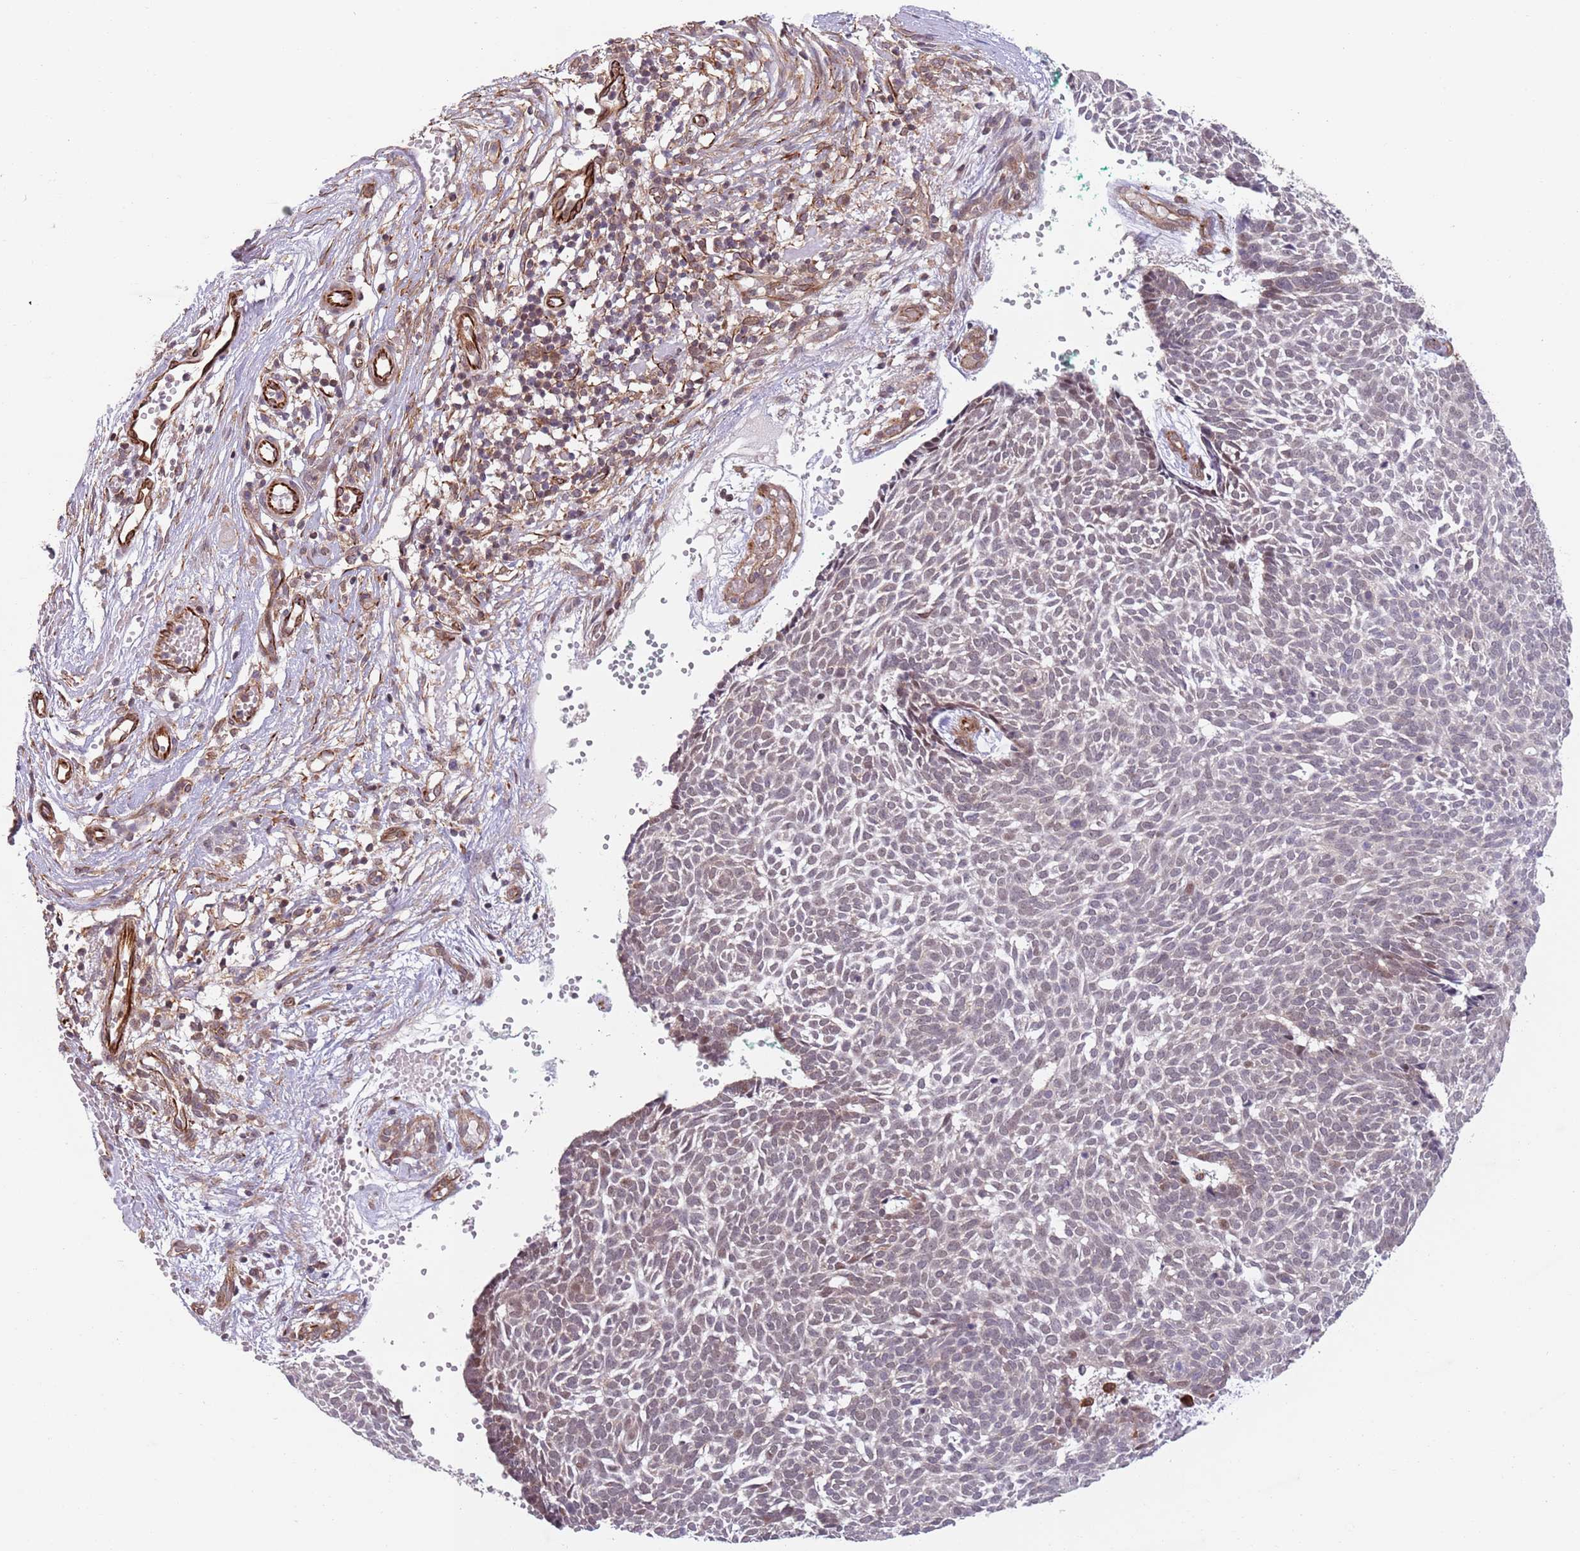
{"staining": {"intensity": "weak", "quantity": "<25%", "location": "nuclear"}, "tissue": "skin cancer", "cell_type": "Tumor cells", "image_type": "cancer", "snomed": [{"axis": "morphology", "description": "Basal cell carcinoma"}, {"axis": "topography", "description": "Skin"}], "caption": "The IHC photomicrograph has no significant positivity in tumor cells of skin cancer (basal cell carcinoma) tissue.", "gene": "CHD9", "patient": {"sex": "male", "age": 61}}